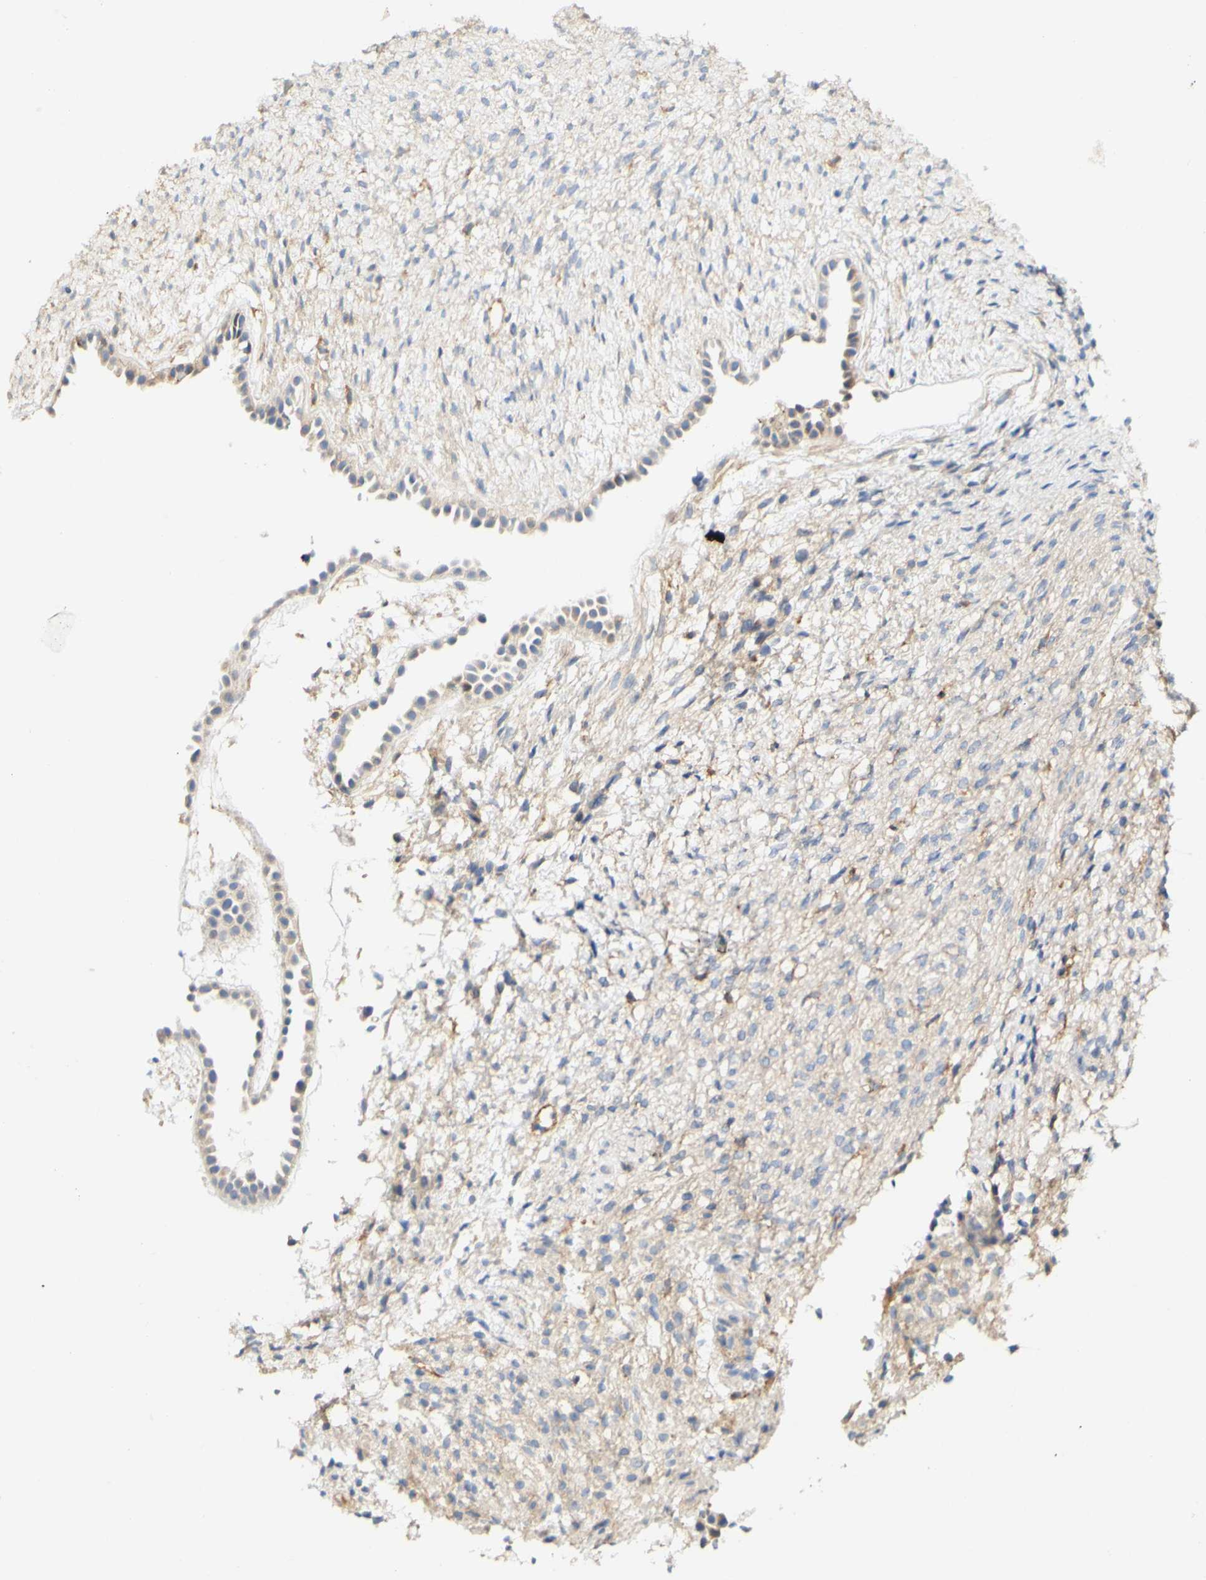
{"staining": {"intensity": "moderate", "quantity": "25%-75%", "location": "cytoplasmic/membranous"}, "tissue": "ovary", "cell_type": "Follicle cells", "image_type": "normal", "snomed": [{"axis": "morphology", "description": "Normal tissue, NOS"}, {"axis": "morphology", "description": "Cyst, NOS"}, {"axis": "topography", "description": "Ovary"}], "caption": "The histopathology image shows a brown stain indicating the presence of a protein in the cytoplasmic/membranous of follicle cells in ovary.", "gene": "PCDH7", "patient": {"sex": "female", "age": 18}}